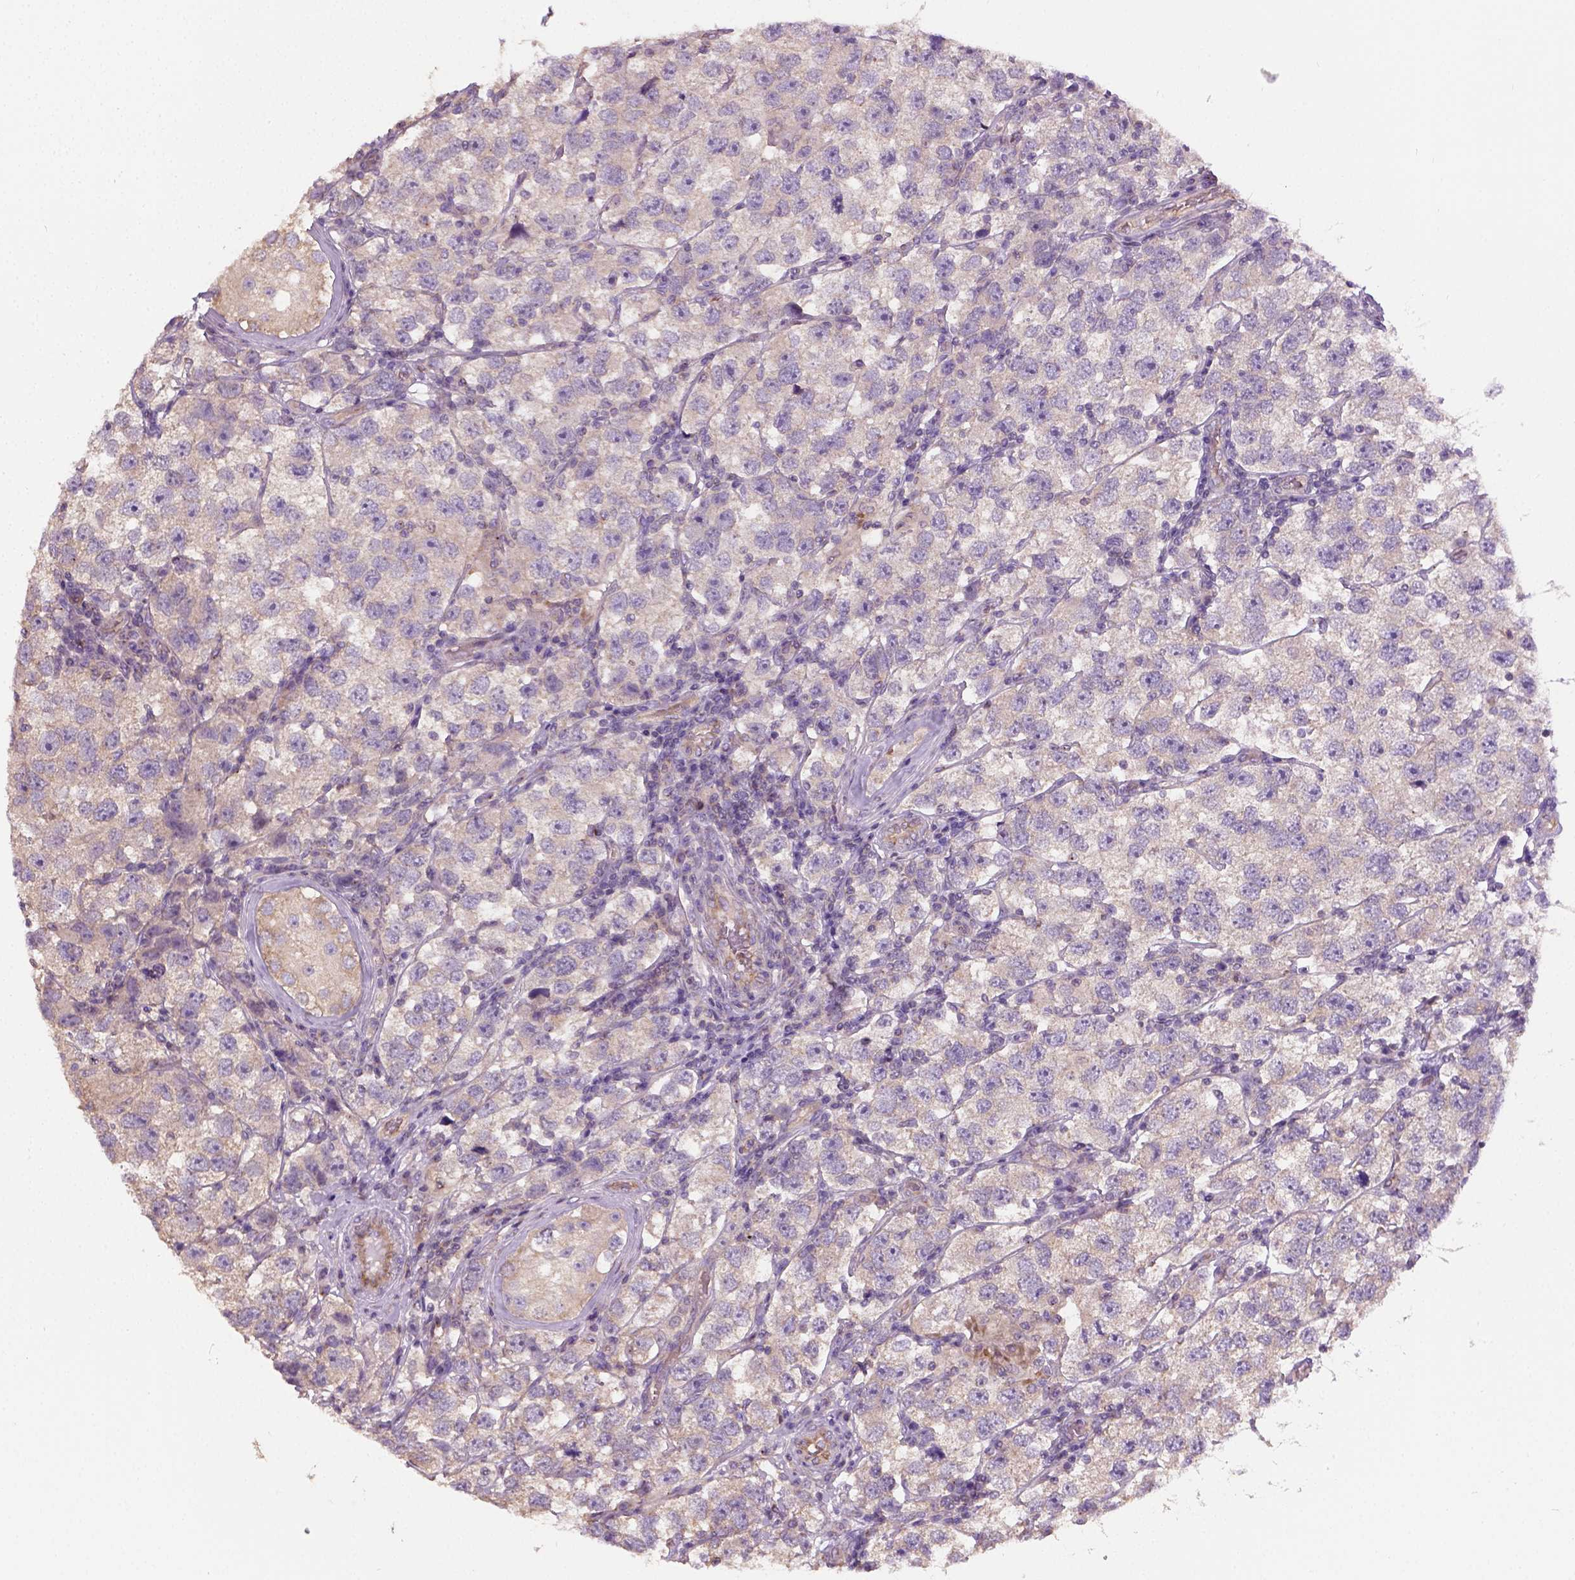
{"staining": {"intensity": "weak", "quantity": ">75%", "location": "cytoplasmic/membranous"}, "tissue": "testis cancer", "cell_type": "Tumor cells", "image_type": "cancer", "snomed": [{"axis": "morphology", "description": "Seminoma, NOS"}, {"axis": "topography", "description": "Testis"}], "caption": "A low amount of weak cytoplasmic/membranous positivity is present in about >75% of tumor cells in testis cancer (seminoma) tissue.", "gene": "CRACR2A", "patient": {"sex": "male", "age": 26}}